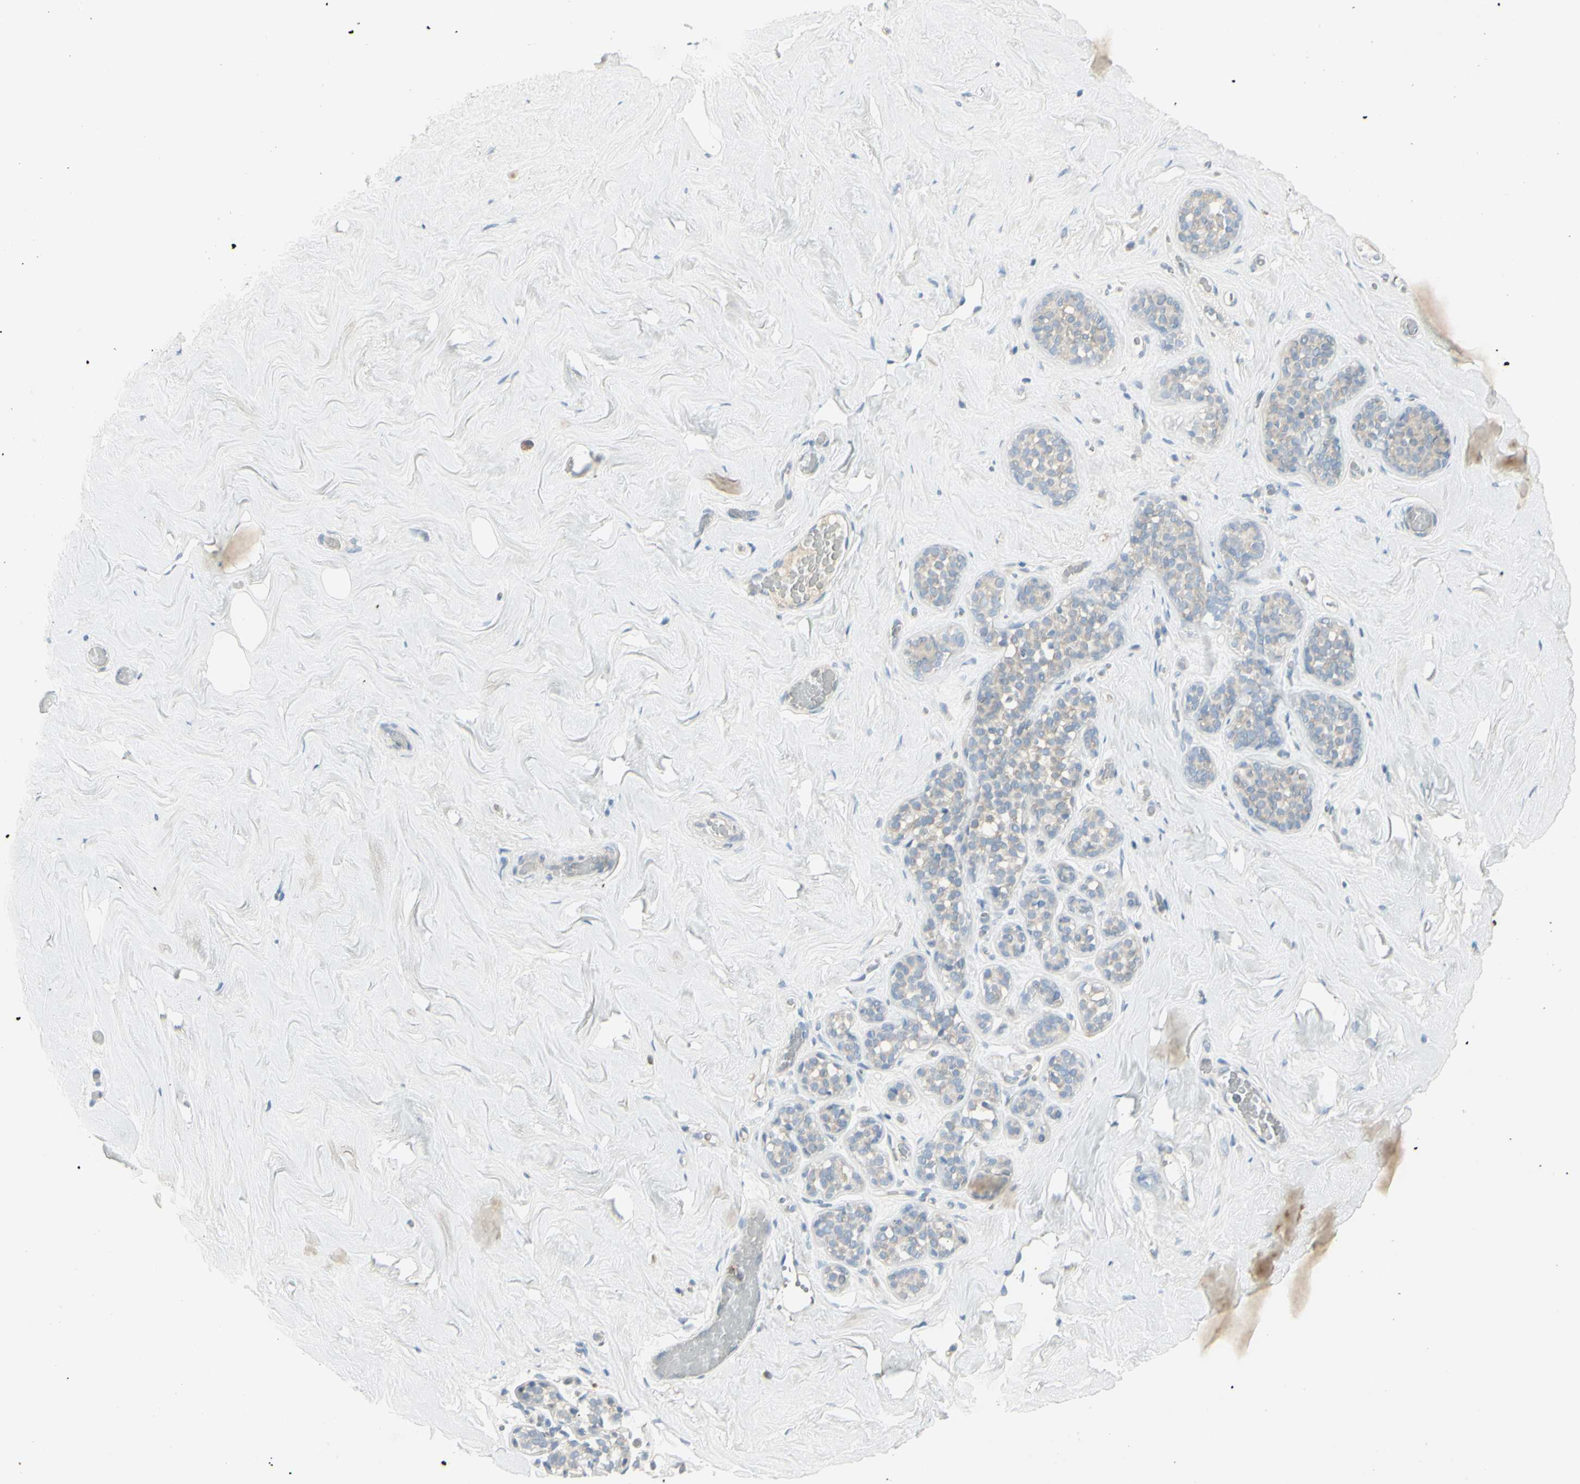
{"staining": {"intensity": "negative", "quantity": "none", "location": "none"}, "tissue": "breast", "cell_type": "Adipocytes", "image_type": "normal", "snomed": [{"axis": "morphology", "description": "Normal tissue, NOS"}, {"axis": "topography", "description": "Breast"}], "caption": "DAB (3,3'-diaminobenzidine) immunohistochemical staining of unremarkable human breast demonstrates no significant expression in adipocytes.", "gene": "CCNB2", "patient": {"sex": "female", "age": 75}}